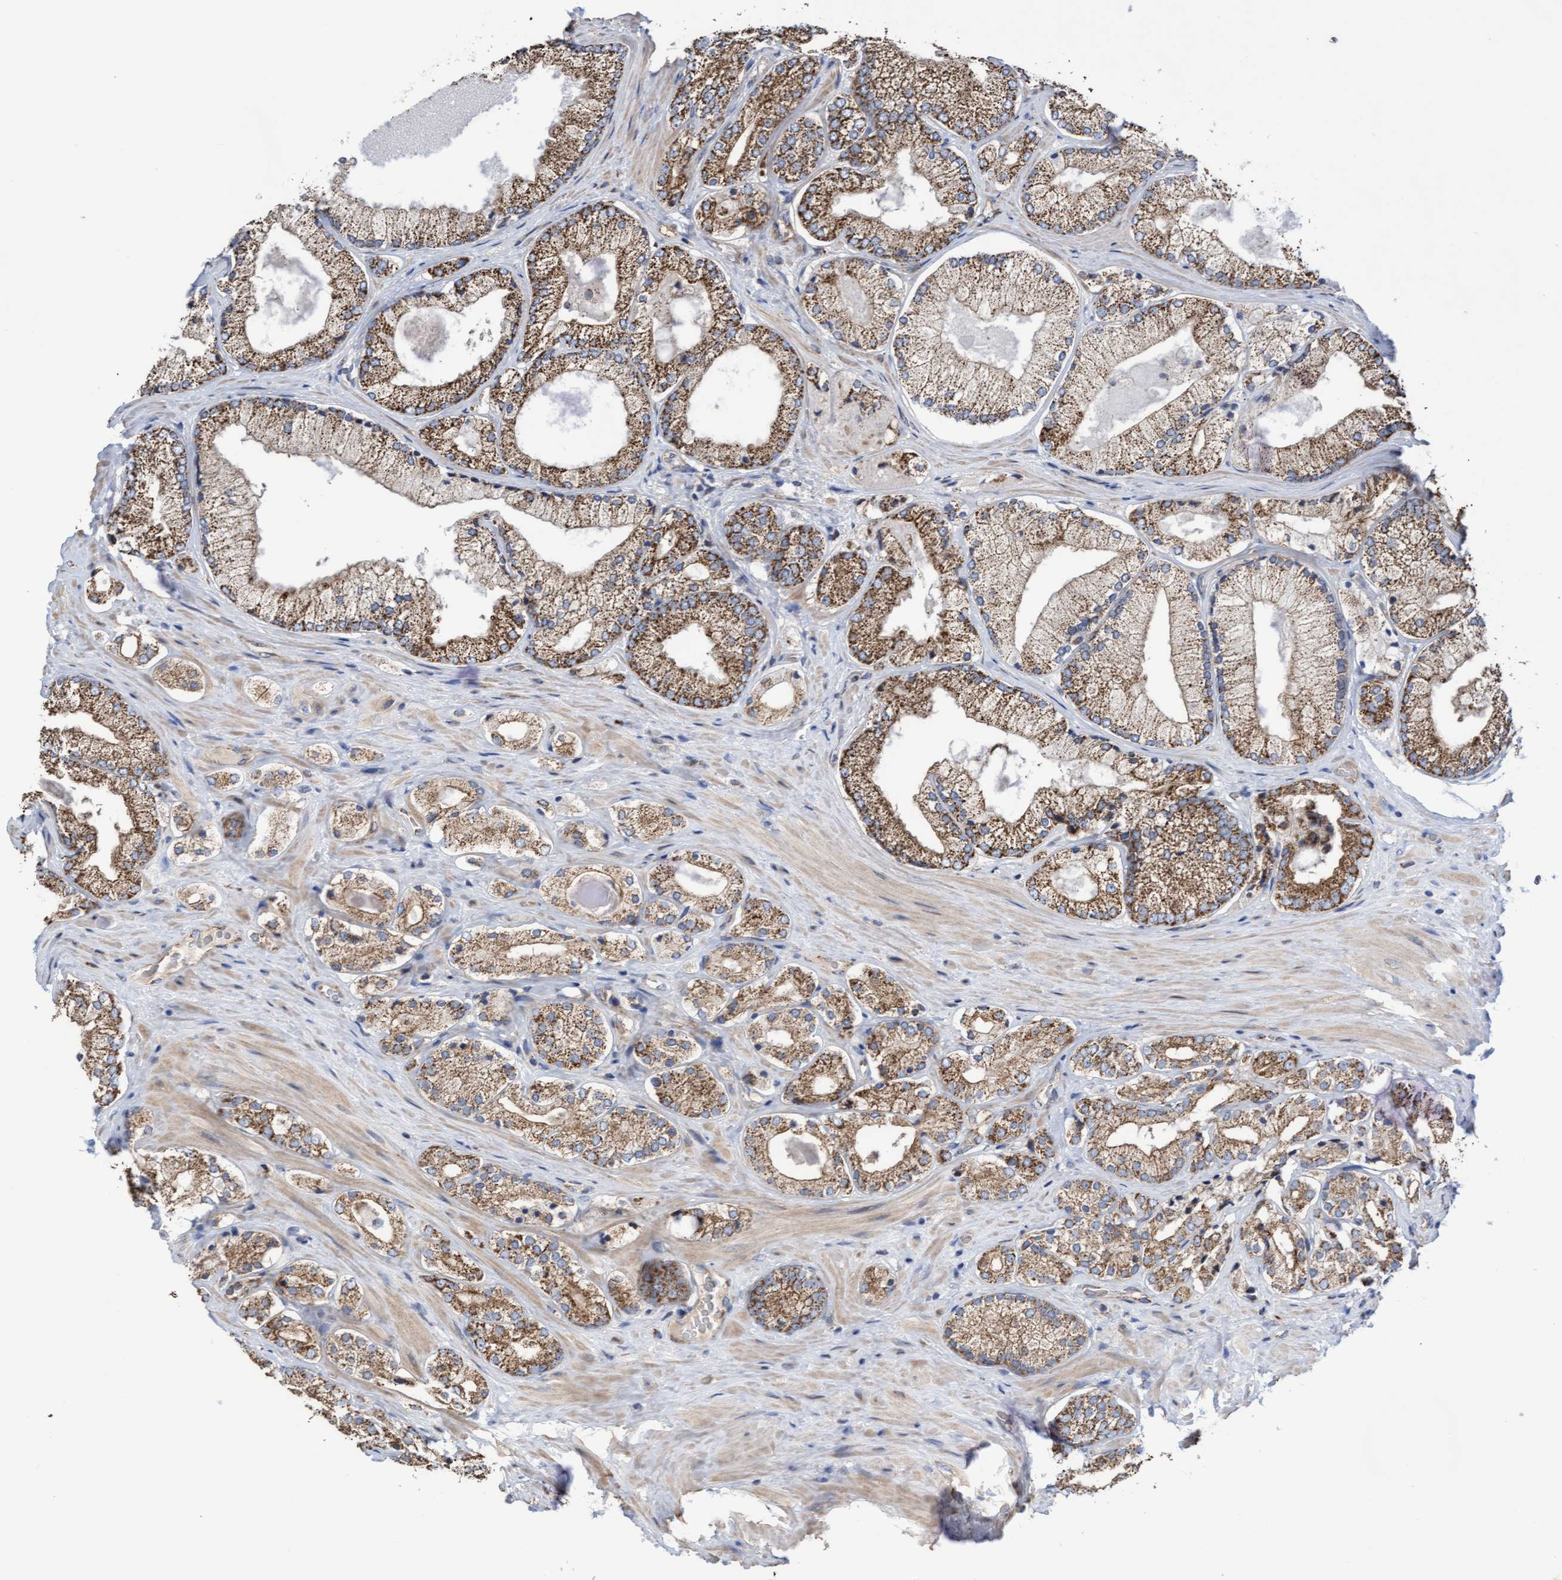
{"staining": {"intensity": "moderate", "quantity": ">75%", "location": "cytoplasmic/membranous"}, "tissue": "prostate cancer", "cell_type": "Tumor cells", "image_type": "cancer", "snomed": [{"axis": "morphology", "description": "Adenocarcinoma, Low grade"}, {"axis": "topography", "description": "Prostate"}], "caption": "Immunohistochemistry (DAB) staining of human prostate cancer reveals moderate cytoplasmic/membranous protein expression in about >75% of tumor cells.", "gene": "COBL", "patient": {"sex": "male", "age": 65}}